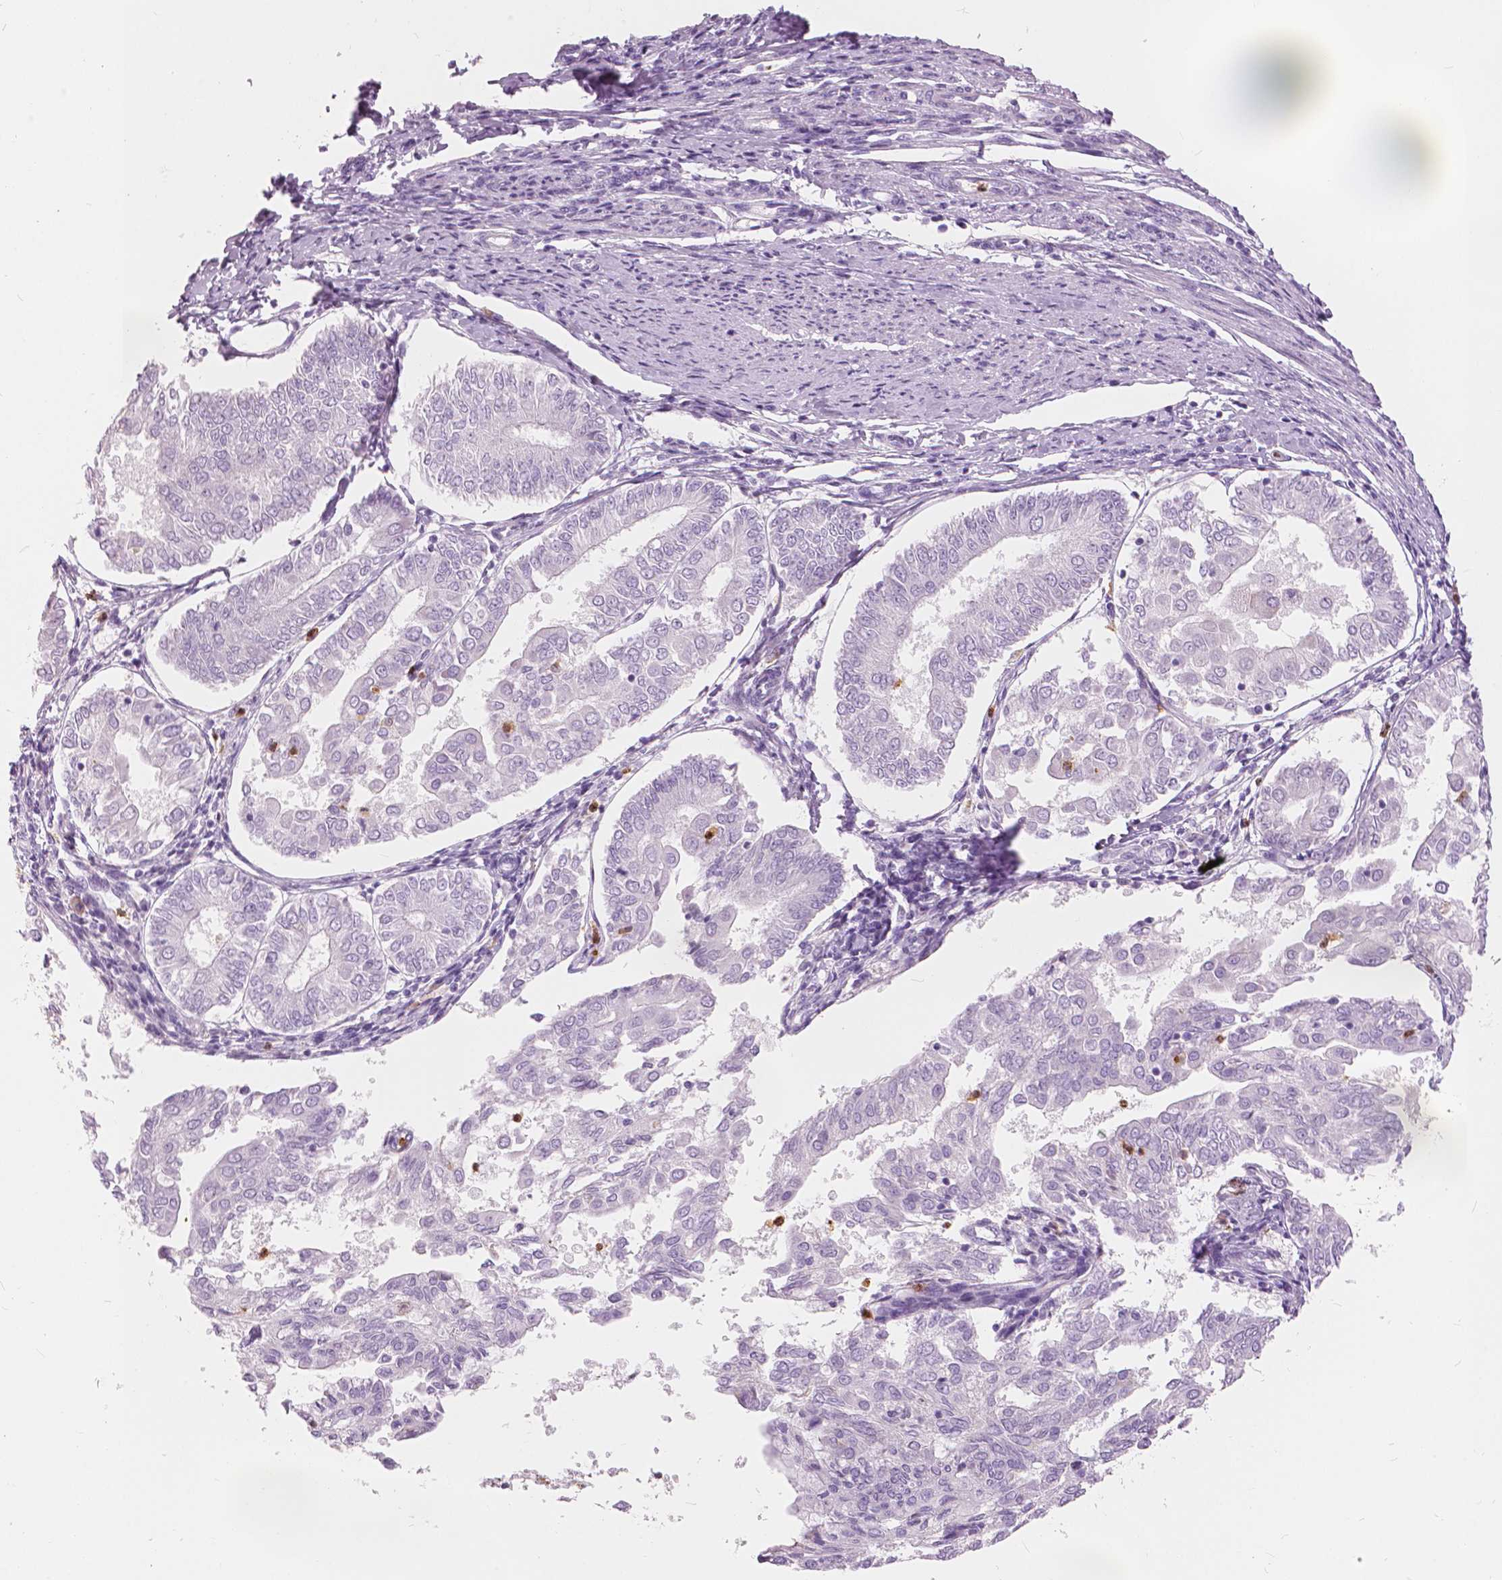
{"staining": {"intensity": "negative", "quantity": "none", "location": "none"}, "tissue": "endometrial cancer", "cell_type": "Tumor cells", "image_type": "cancer", "snomed": [{"axis": "morphology", "description": "Adenocarcinoma, NOS"}, {"axis": "topography", "description": "Endometrium"}], "caption": "An immunohistochemistry (IHC) micrograph of adenocarcinoma (endometrial) is shown. There is no staining in tumor cells of adenocarcinoma (endometrial).", "gene": "CXCR2", "patient": {"sex": "female", "age": 68}}